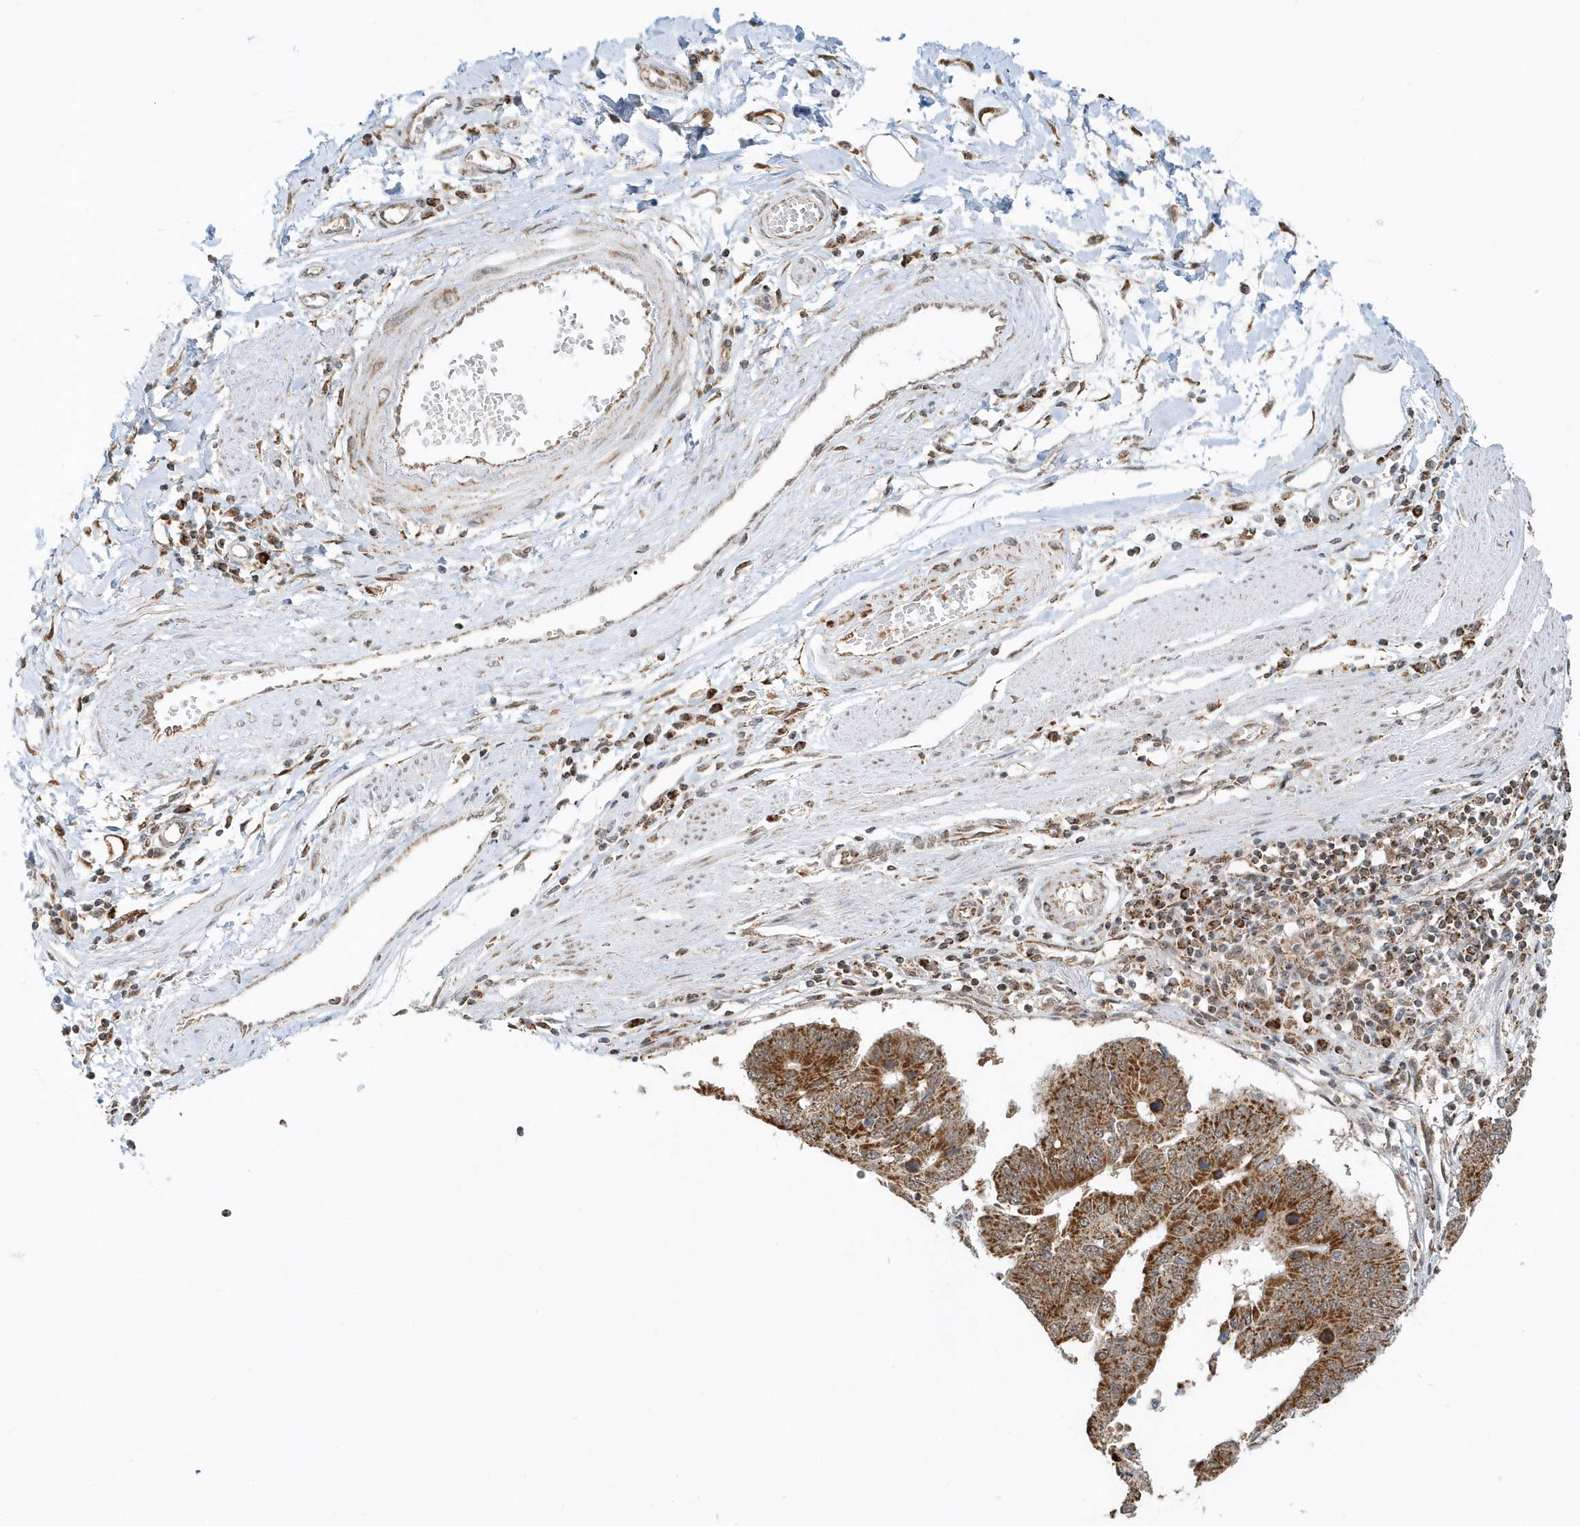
{"staining": {"intensity": "strong", "quantity": ">75%", "location": "cytoplasmic/membranous"}, "tissue": "stomach cancer", "cell_type": "Tumor cells", "image_type": "cancer", "snomed": [{"axis": "morphology", "description": "Adenocarcinoma, NOS"}, {"axis": "topography", "description": "Stomach"}], "caption": "Immunohistochemical staining of human adenocarcinoma (stomach) reveals high levels of strong cytoplasmic/membranous expression in approximately >75% of tumor cells.", "gene": "PSMD6", "patient": {"sex": "male", "age": 59}}